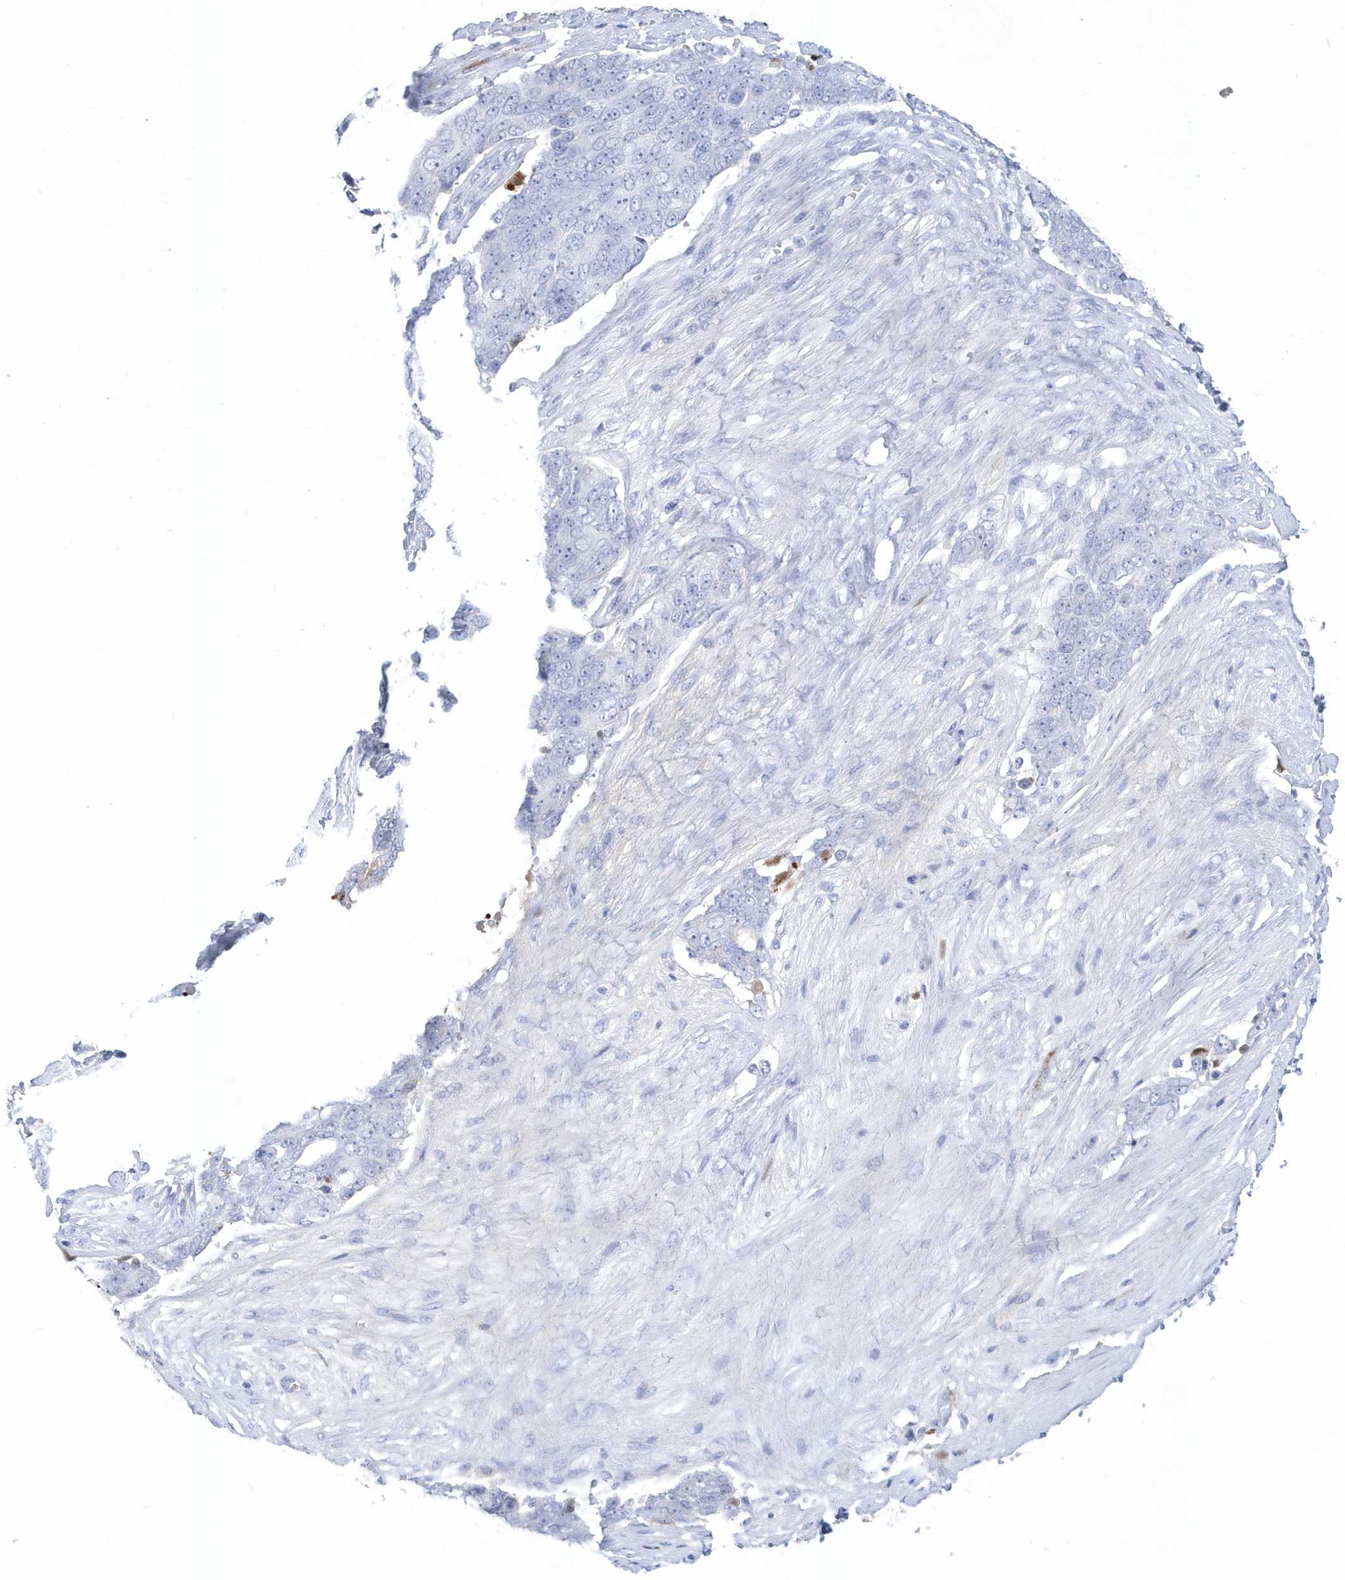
{"staining": {"intensity": "negative", "quantity": "none", "location": "none"}, "tissue": "ovarian cancer", "cell_type": "Tumor cells", "image_type": "cancer", "snomed": [{"axis": "morphology", "description": "Carcinoma, endometroid"}, {"axis": "topography", "description": "Ovary"}], "caption": "IHC of human ovarian cancer (endometroid carcinoma) shows no expression in tumor cells.", "gene": "JCHAIN", "patient": {"sex": "female", "age": 51}}